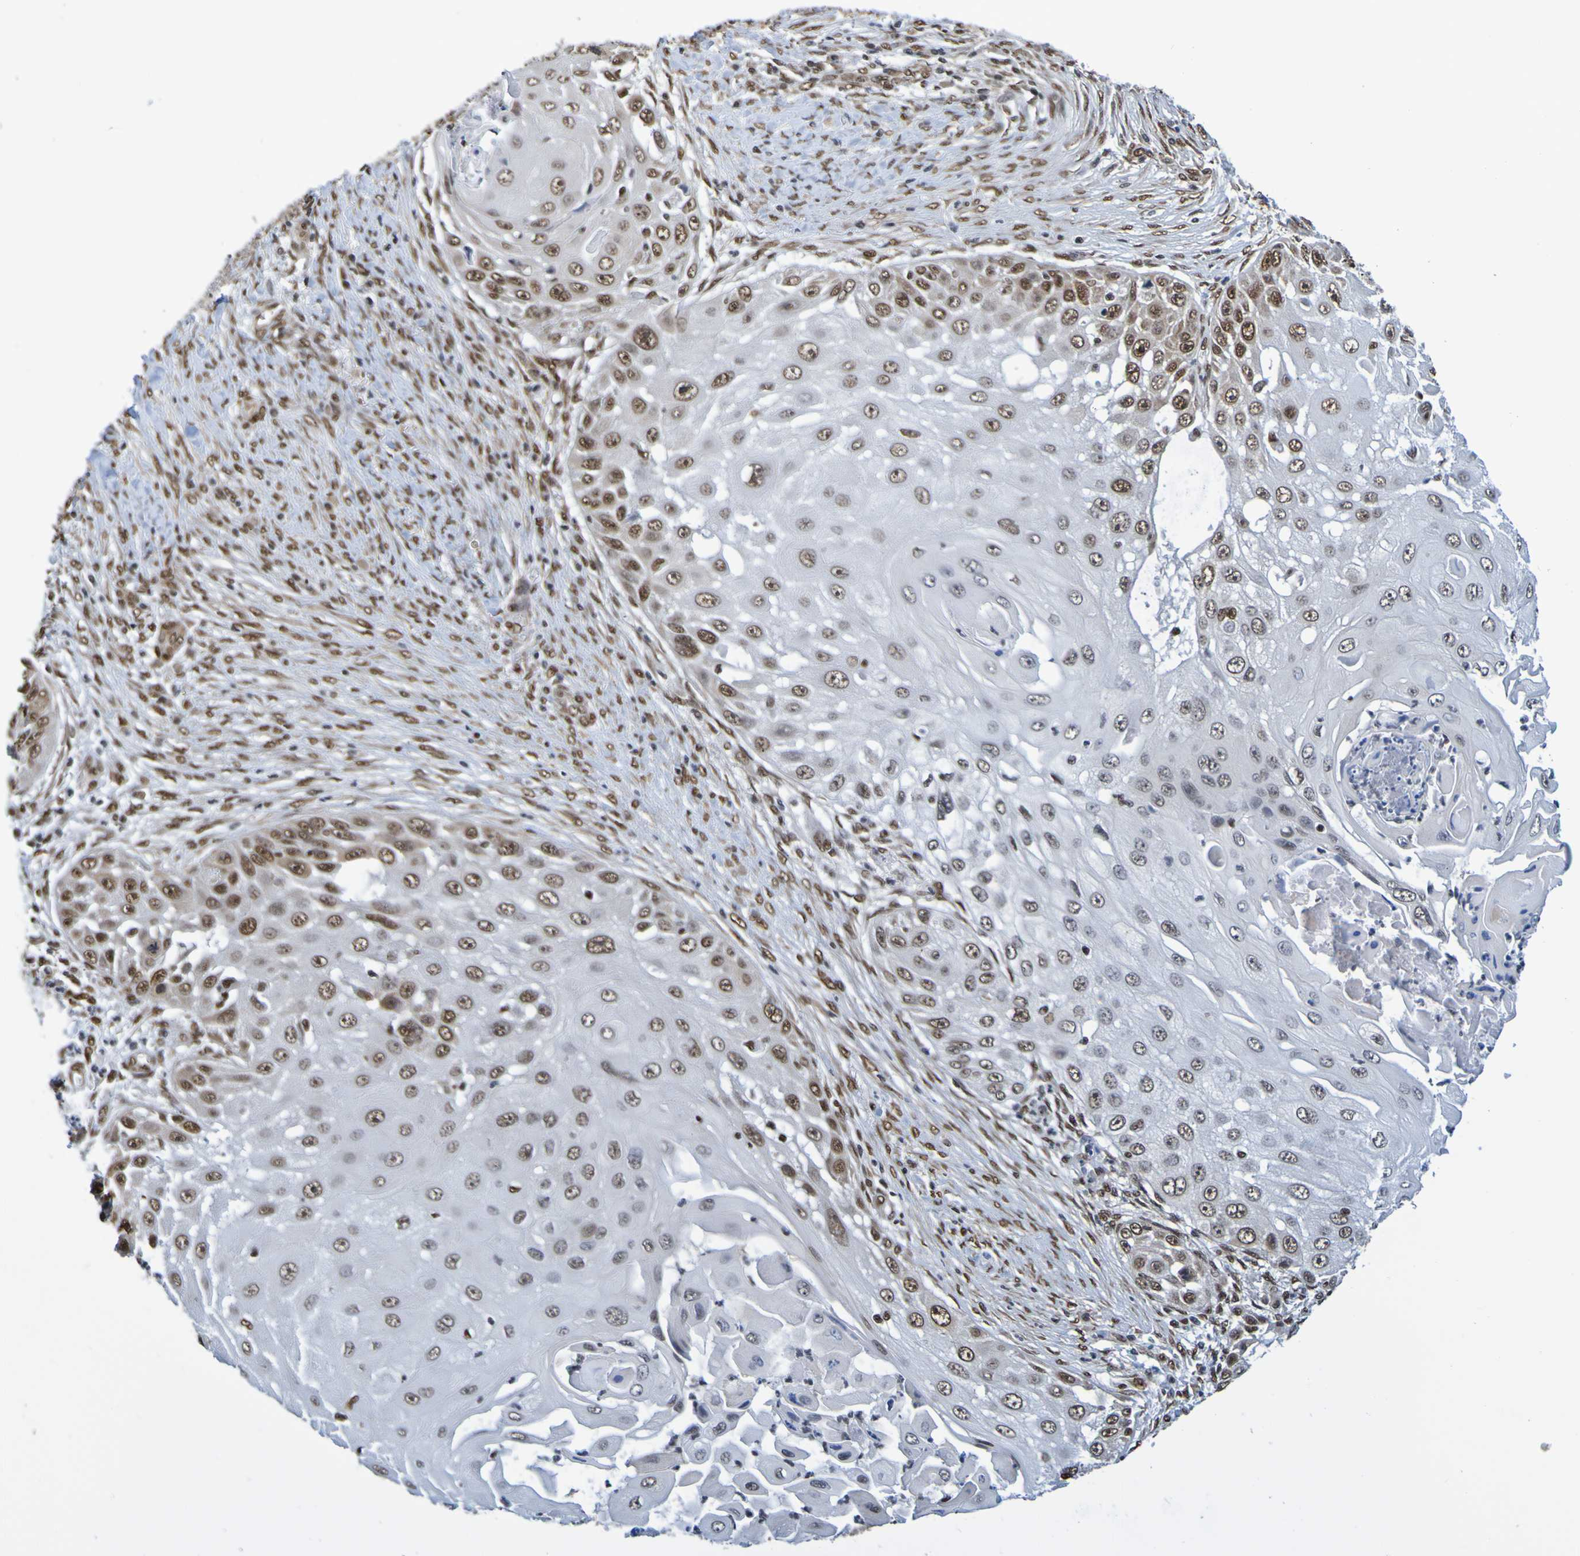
{"staining": {"intensity": "strong", "quantity": "25%-75%", "location": "nuclear"}, "tissue": "skin cancer", "cell_type": "Tumor cells", "image_type": "cancer", "snomed": [{"axis": "morphology", "description": "Squamous cell carcinoma, NOS"}, {"axis": "topography", "description": "Skin"}], "caption": "Immunohistochemistry of skin cancer (squamous cell carcinoma) reveals high levels of strong nuclear positivity in about 25%-75% of tumor cells.", "gene": "HDAC2", "patient": {"sex": "female", "age": 44}}